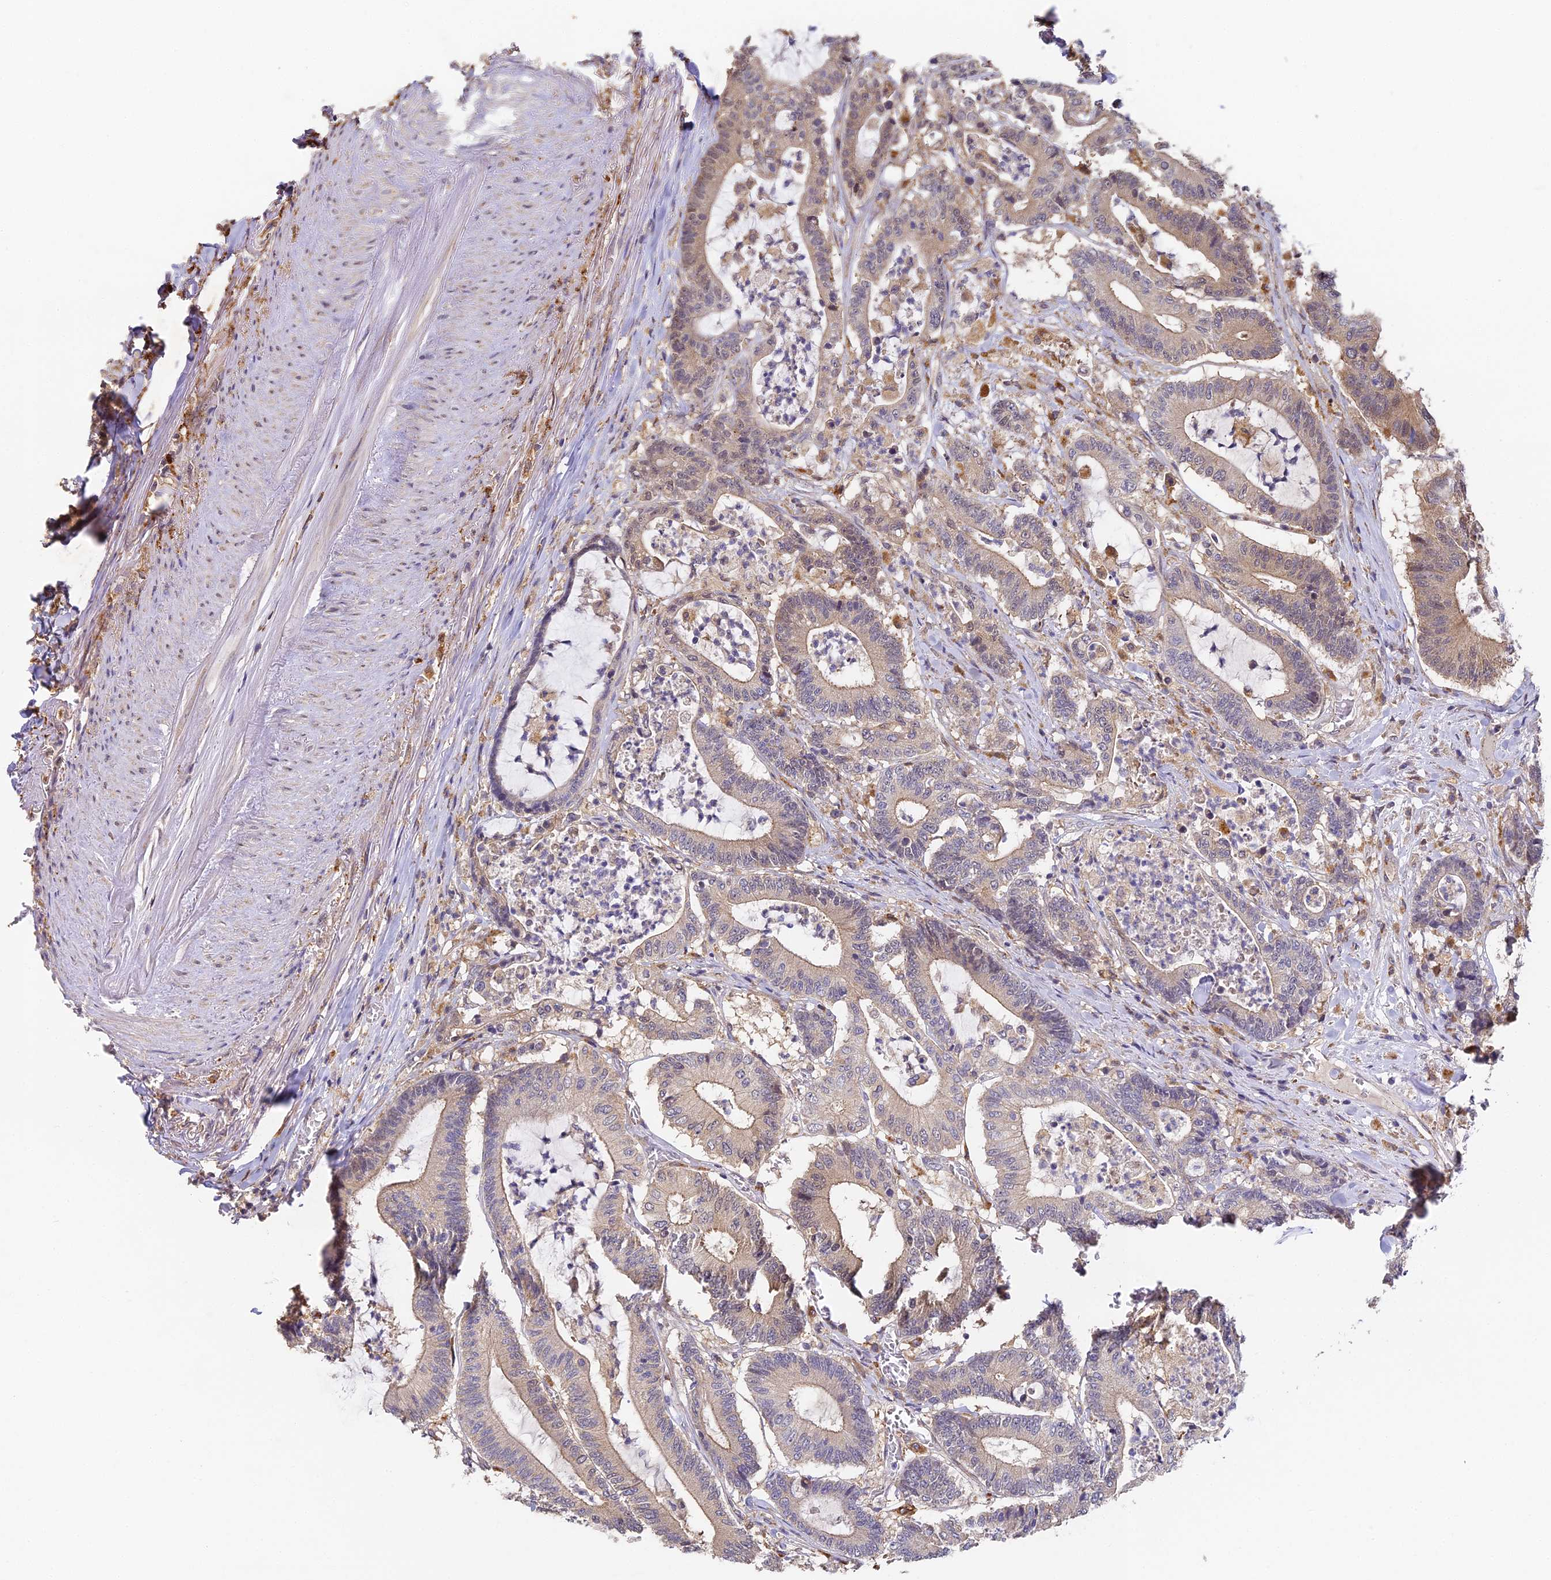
{"staining": {"intensity": "moderate", "quantity": ">75%", "location": "cytoplasmic/membranous"}, "tissue": "colorectal cancer", "cell_type": "Tumor cells", "image_type": "cancer", "snomed": [{"axis": "morphology", "description": "Adenocarcinoma, NOS"}, {"axis": "topography", "description": "Colon"}], "caption": "The photomicrograph shows immunohistochemical staining of colorectal cancer. There is moderate cytoplasmic/membranous expression is present in approximately >75% of tumor cells.", "gene": "YAE1", "patient": {"sex": "female", "age": 84}}